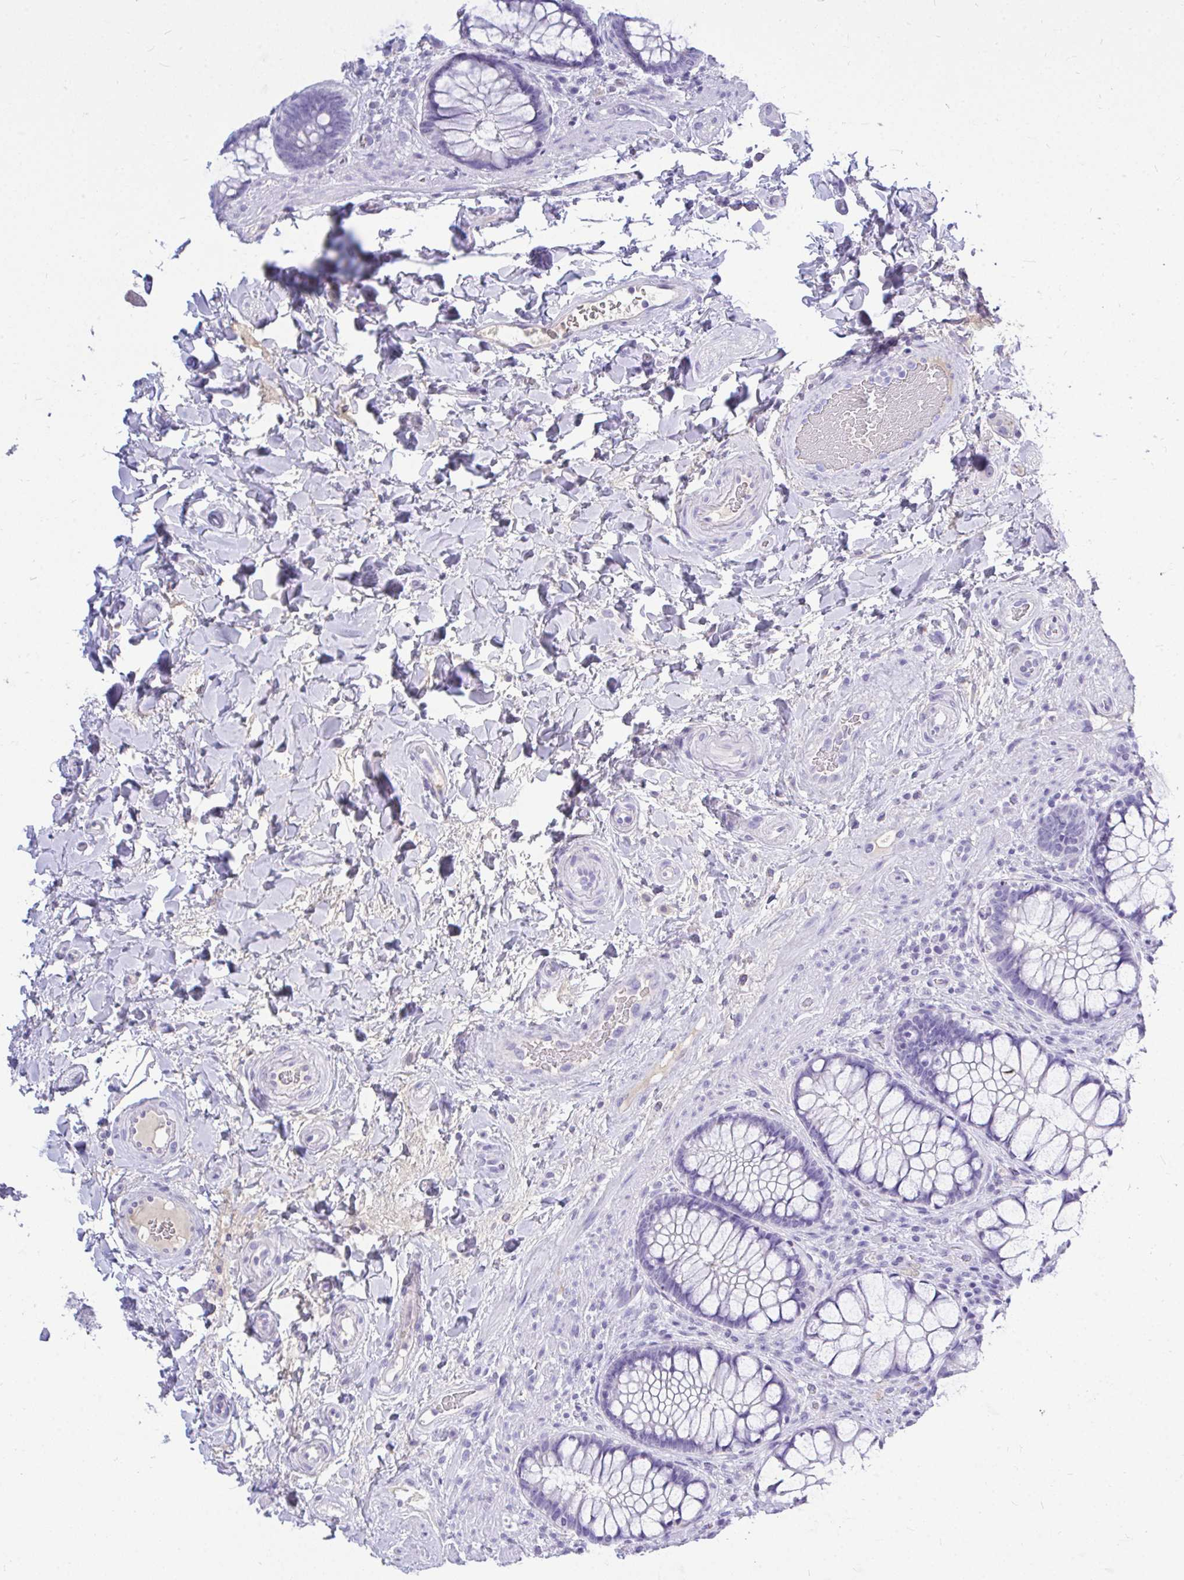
{"staining": {"intensity": "negative", "quantity": "none", "location": "none"}, "tissue": "rectum", "cell_type": "Glandular cells", "image_type": "normal", "snomed": [{"axis": "morphology", "description": "Normal tissue, NOS"}, {"axis": "topography", "description": "Rectum"}], "caption": "Micrograph shows no protein staining in glandular cells of unremarkable rectum.", "gene": "MAP1LC3A", "patient": {"sex": "female", "age": 58}}